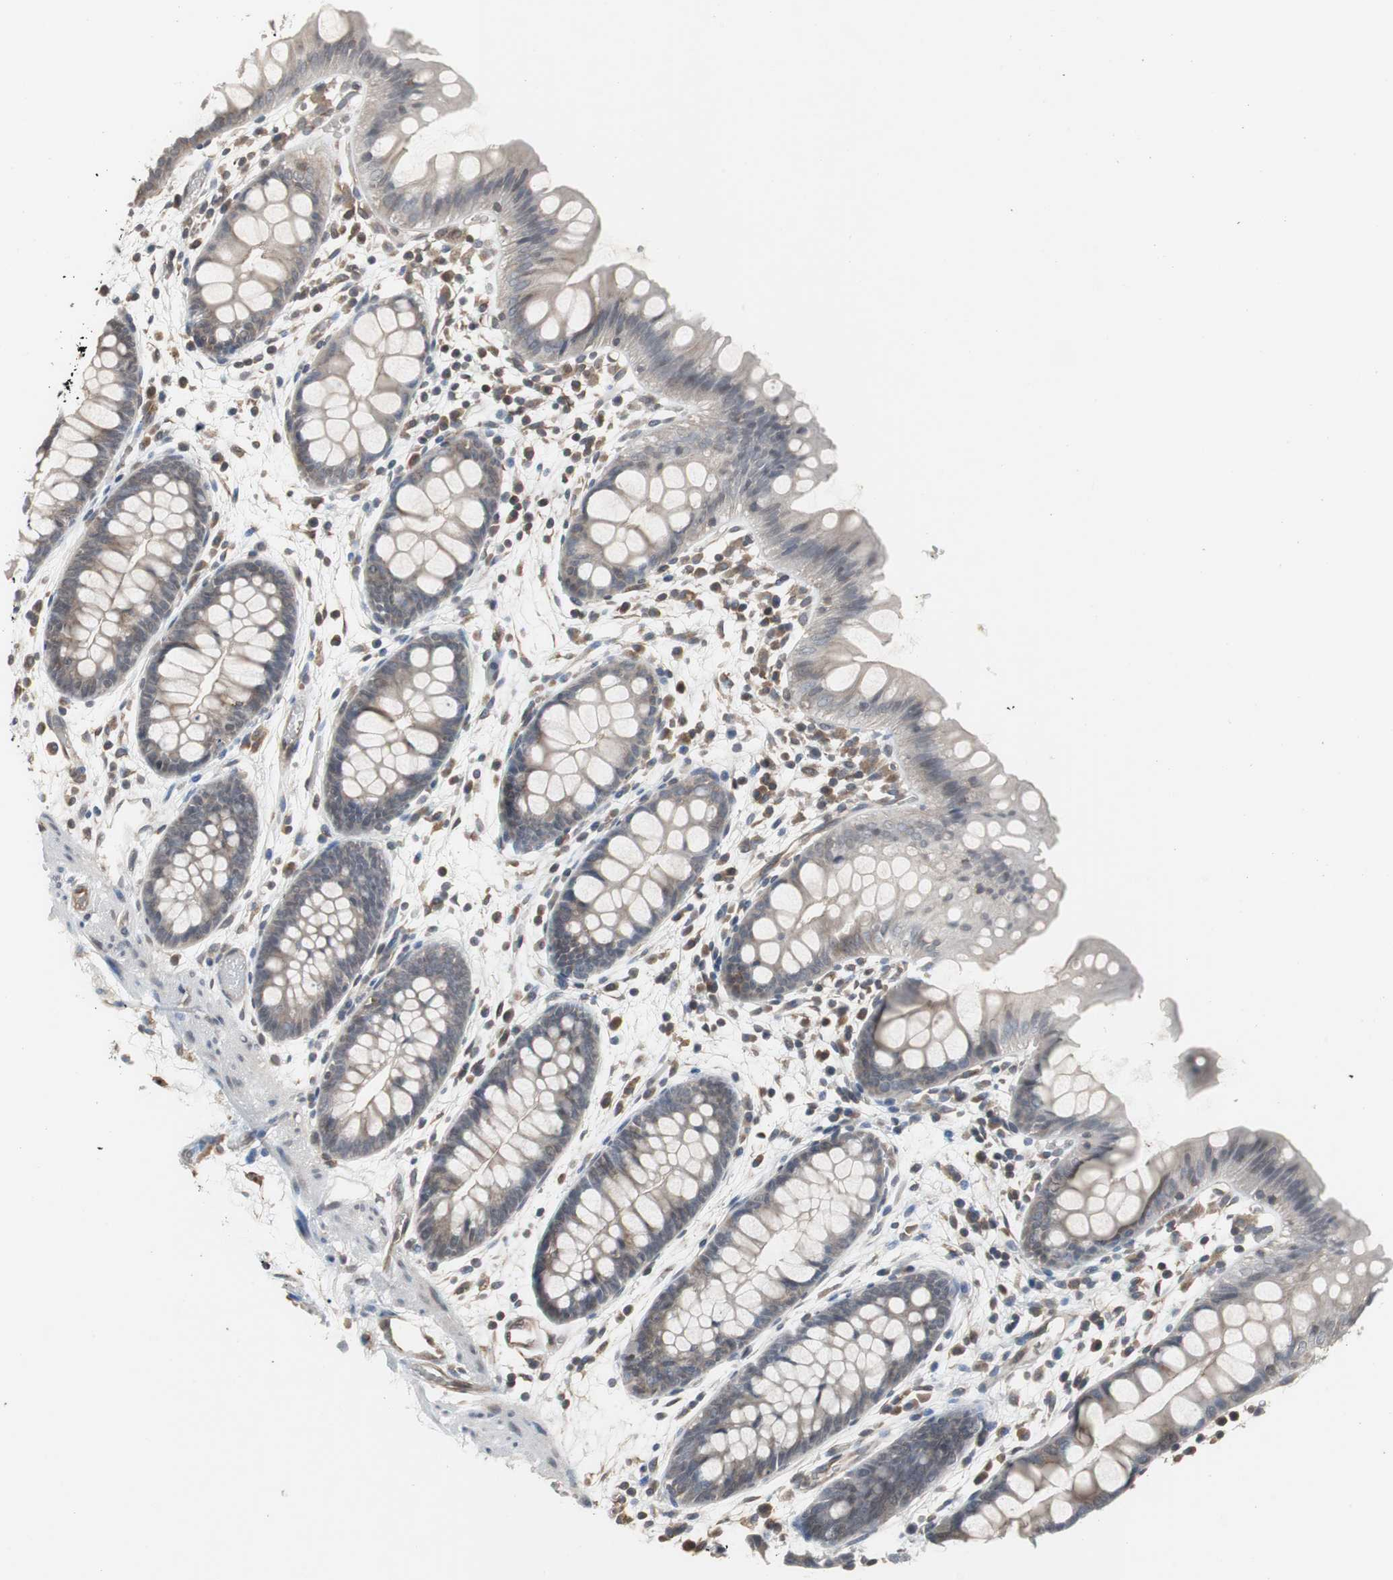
{"staining": {"intensity": "moderate", "quantity": "25%-75%", "location": "cytoplasmic/membranous"}, "tissue": "colon", "cell_type": "Endothelial cells", "image_type": "normal", "snomed": [{"axis": "morphology", "description": "Normal tissue, NOS"}, {"axis": "topography", "description": "Smooth muscle"}, {"axis": "topography", "description": "Colon"}], "caption": "This histopathology image reveals IHC staining of normal human colon, with medium moderate cytoplasmic/membranous staining in approximately 25%-75% of endothelial cells.", "gene": "ATP2B2", "patient": {"sex": "male", "age": 67}}